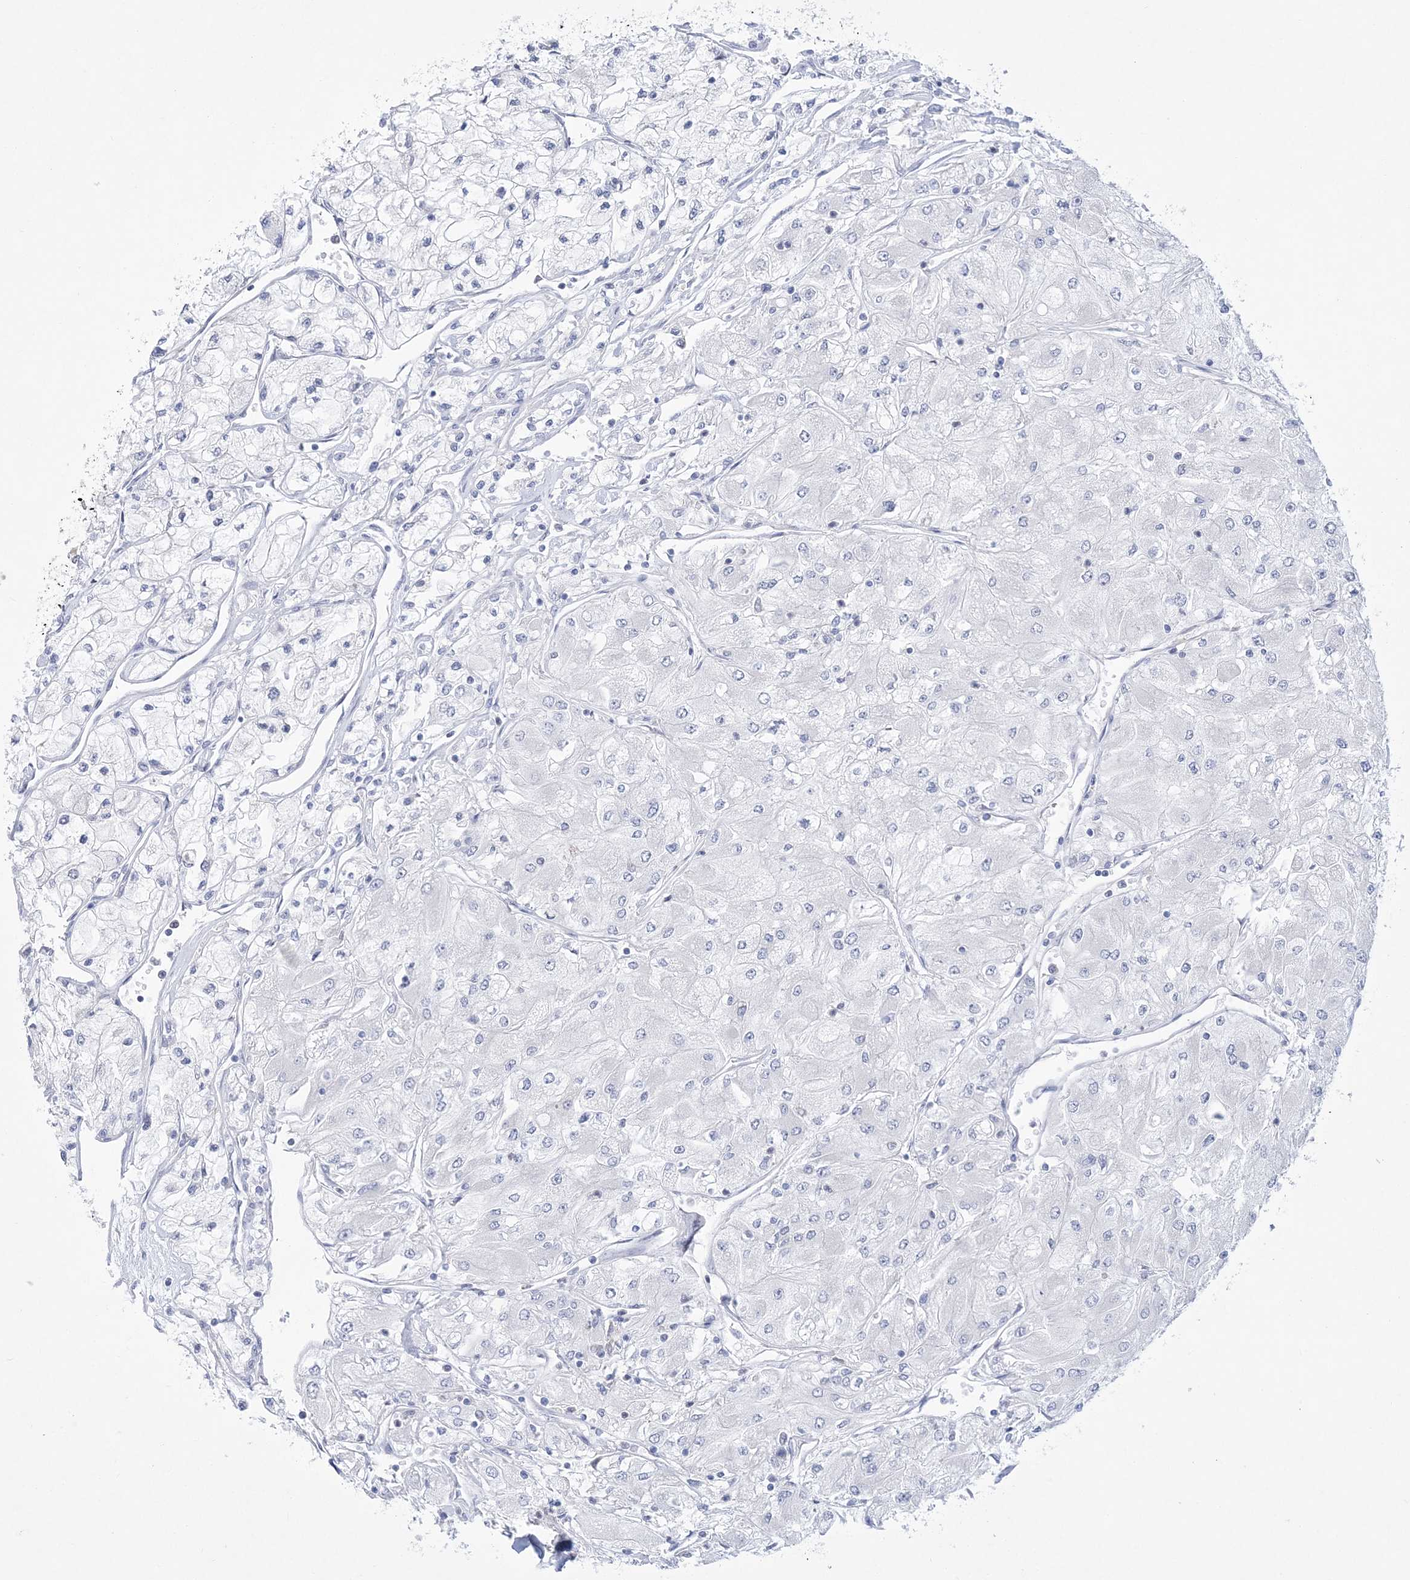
{"staining": {"intensity": "negative", "quantity": "none", "location": "none"}, "tissue": "renal cancer", "cell_type": "Tumor cells", "image_type": "cancer", "snomed": [{"axis": "morphology", "description": "Adenocarcinoma, NOS"}, {"axis": "topography", "description": "Kidney"}], "caption": "Immunohistochemistry (IHC) micrograph of renal cancer (adenocarcinoma) stained for a protein (brown), which exhibits no staining in tumor cells. (DAB (3,3'-diaminobenzidine) IHC with hematoxylin counter stain).", "gene": "WDR27", "patient": {"sex": "male", "age": 80}}